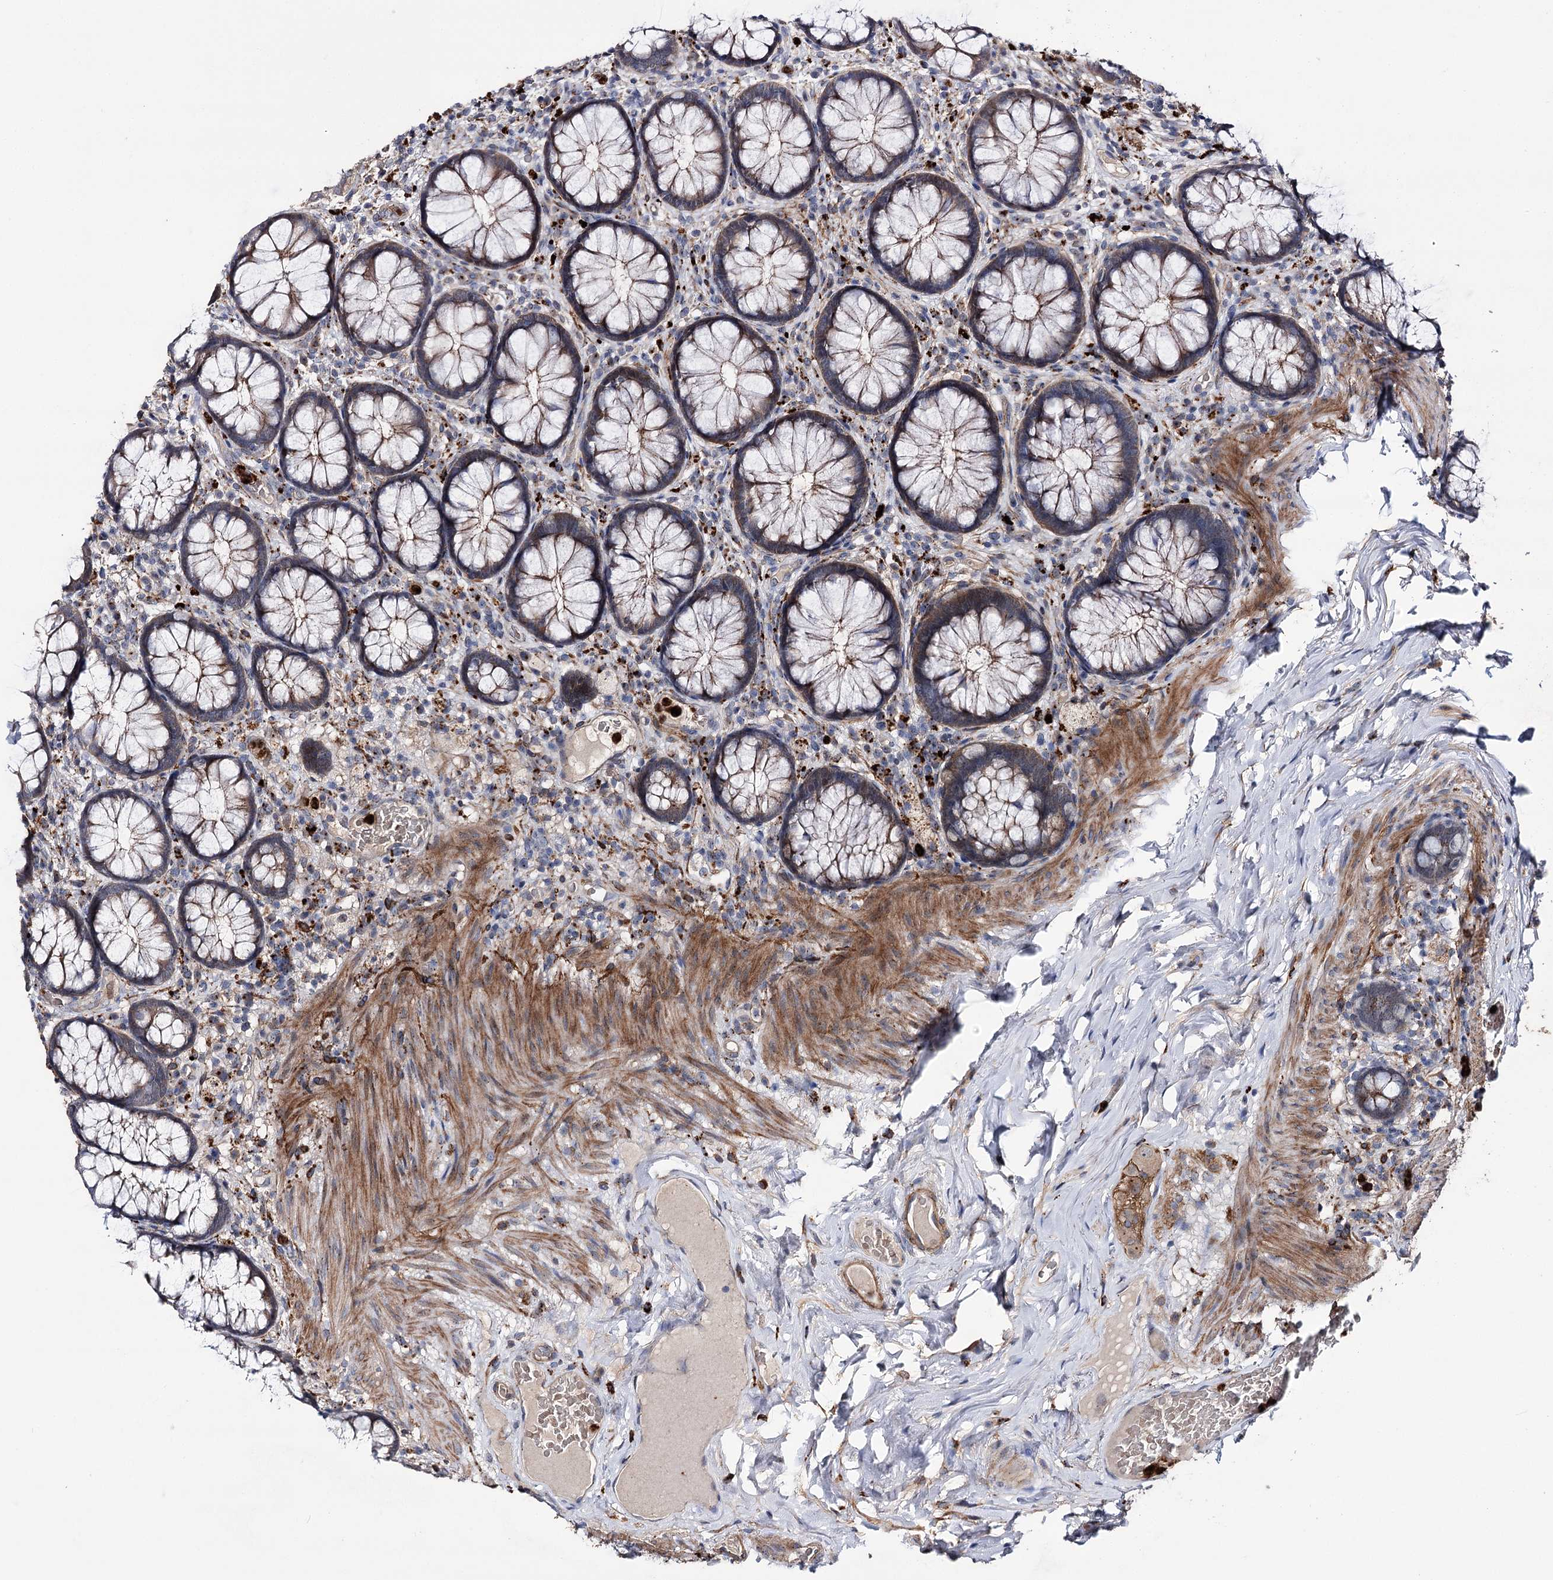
{"staining": {"intensity": "moderate", "quantity": "25%-75%", "location": "cytoplasmic/membranous"}, "tissue": "rectum", "cell_type": "Glandular cells", "image_type": "normal", "snomed": [{"axis": "morphology", "description": "Normal tissue, NOS"}, {"axis": "topography", "description": "Rectum"}], "caption": "An immunohistochemistry (IHC) histopathology image of normal tissue is shown. Protein staining in brown highlights moderate cytoplasmic/membranous positivity in rectum within glandular cells. (DAB IHC with brightfield microscopy, high magnification).", "gene": "MINDY3", "patient": {"sex": "male", "age": 83}}